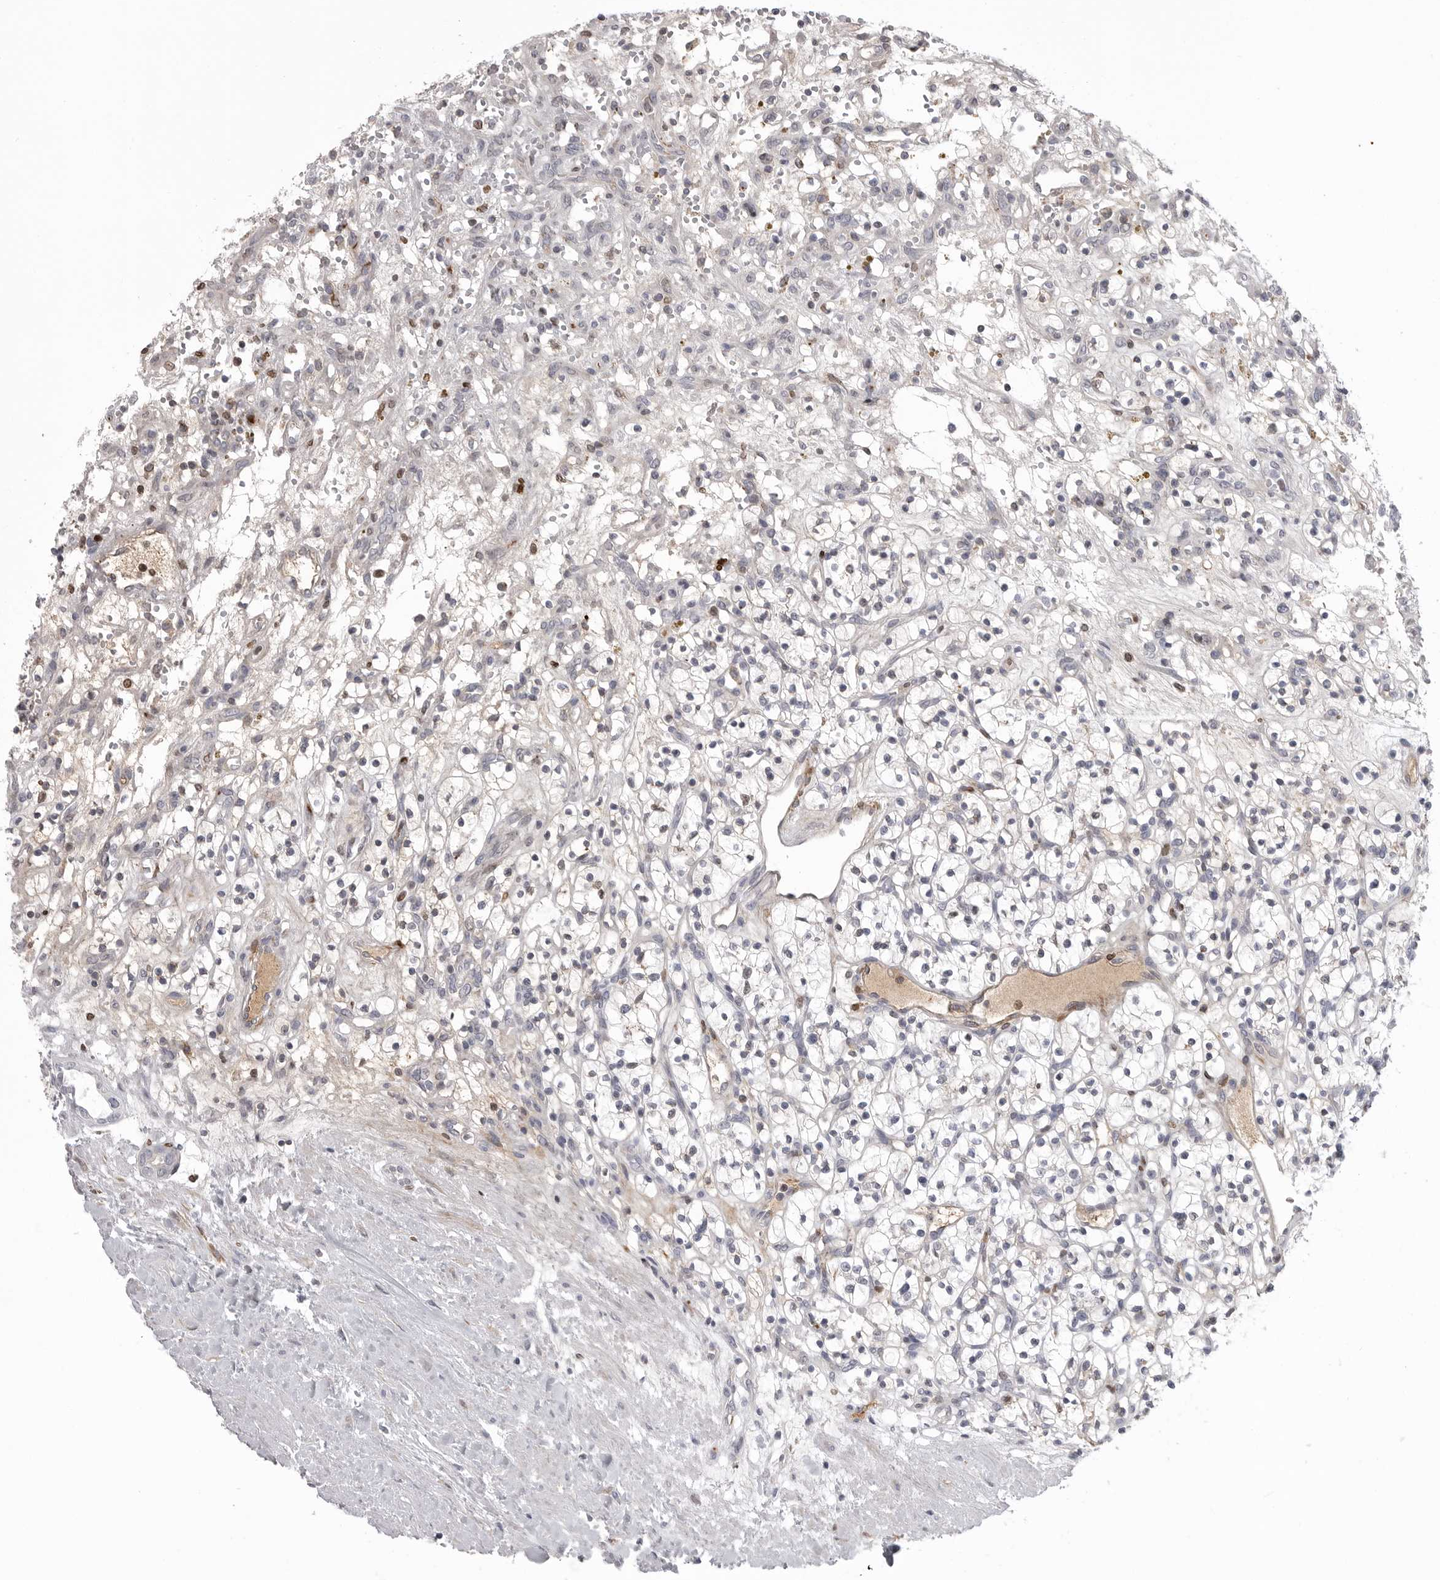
{"staining": {"intensity": "negative", "quantity": "none", "location": "none"}, "tissue": "renal cancer", "cell_type": "Tumor cells", "image_type": "cancer", "snomed": [{"axis": "morphology", "description": "Adenocarcinoma, NOS"}, {"axis": "topography", "description": "Kidney"}], "caption": "Photomicrograph shows no protein positivity in tumor cells of renal adenocarcinoma tissue.", "gene": "SERPING1", "patient": {"sex": "female", "age": 57}}